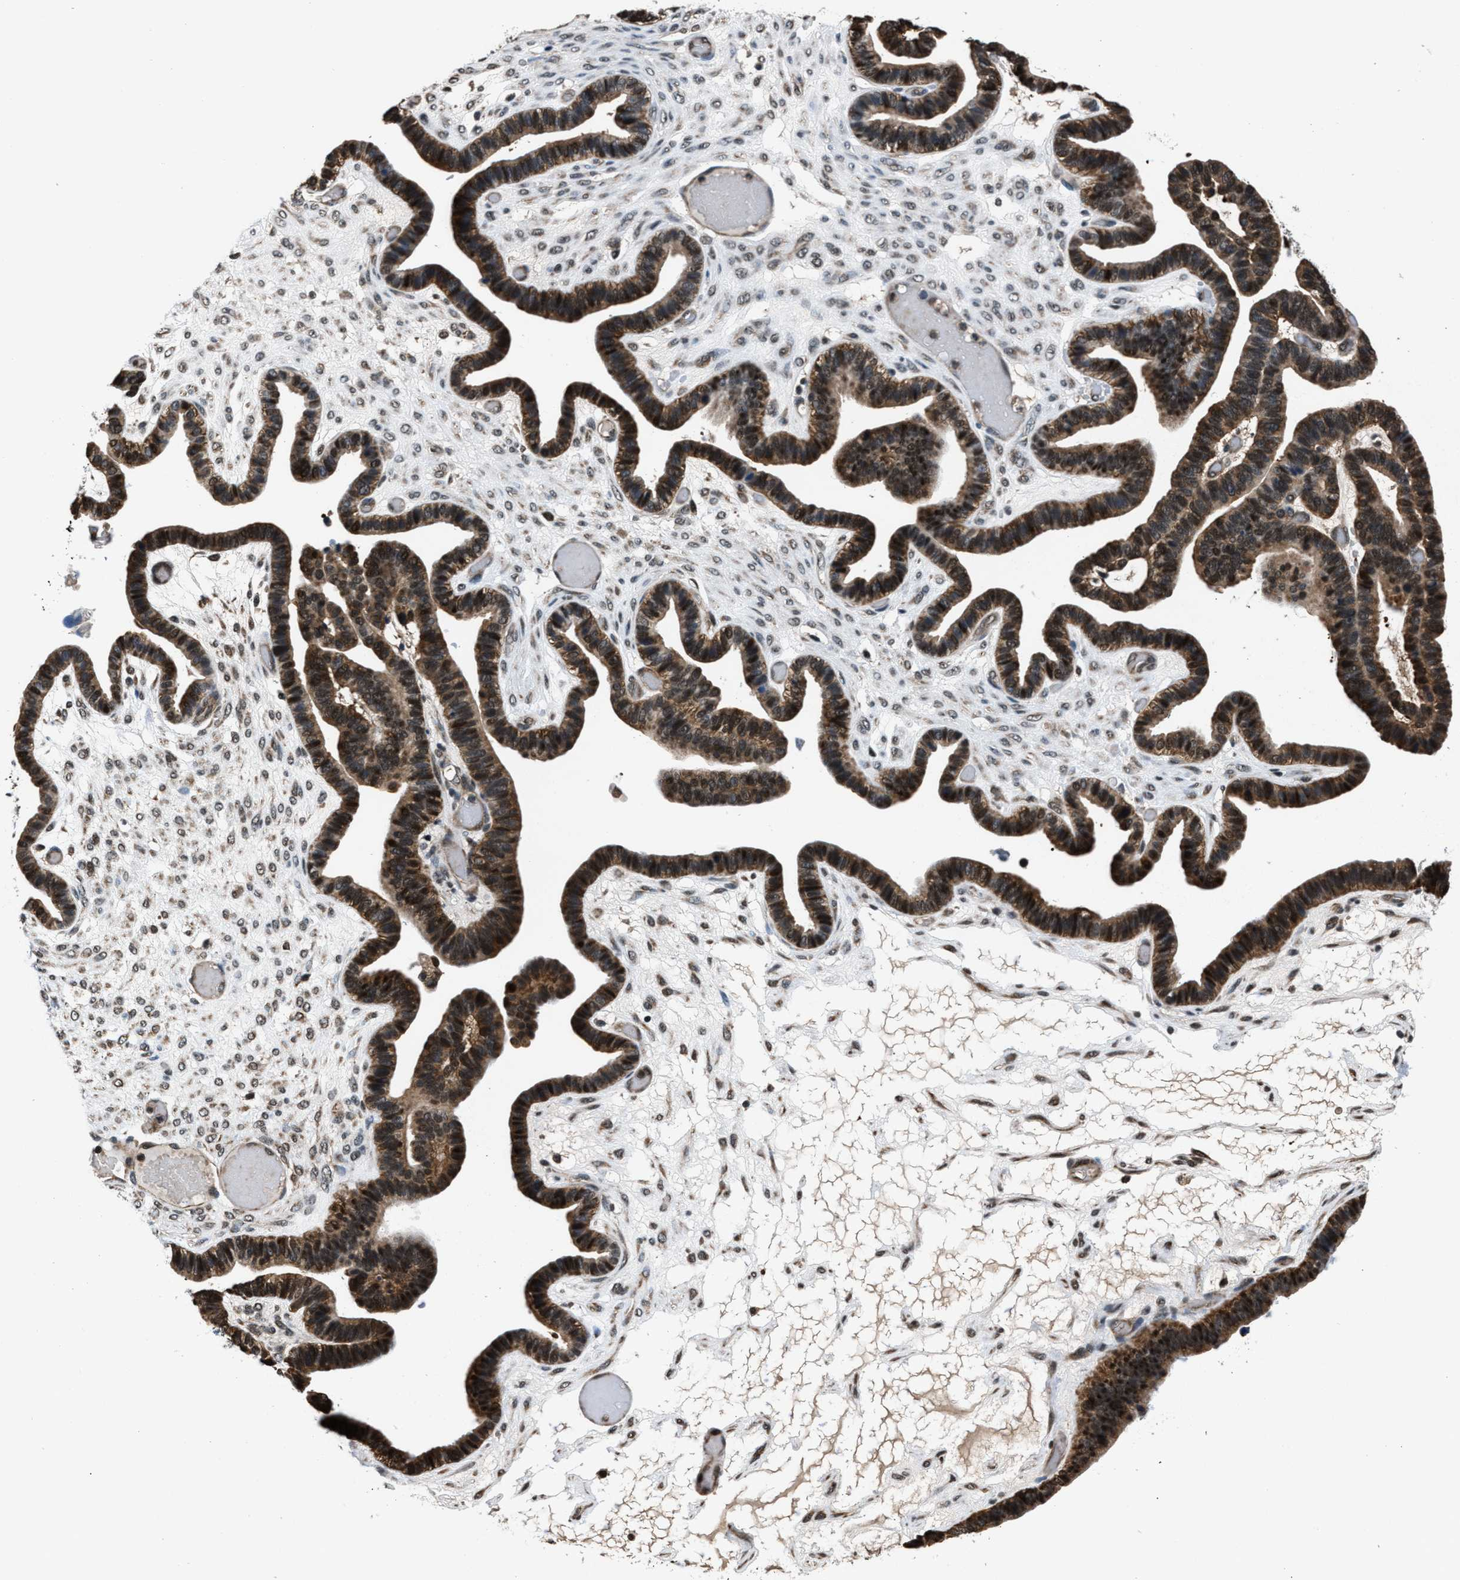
{"staining": {"intensity": "moderate", "quantity": ">75%", "location": "cytoplasmic/membranous,nuclear"}, "tissue": "ovarian cancer", "cell_type": "Tumor cells", "image_type": "cancer", "snomed": [{"axis": "morphology", "description": "Cystadenocarcinoma, serous, NOS"}, {"axis": "topography", "description": "Ovary"}], "caption": "A brown stain highlights moderate cytoplasmic/membranous and nuclear expression of a protein in human serous cystadenocarcinoma (ovarian) tumor cells.", "gene": "RBM33", "patient": {"sex": "female", "age": 56}}